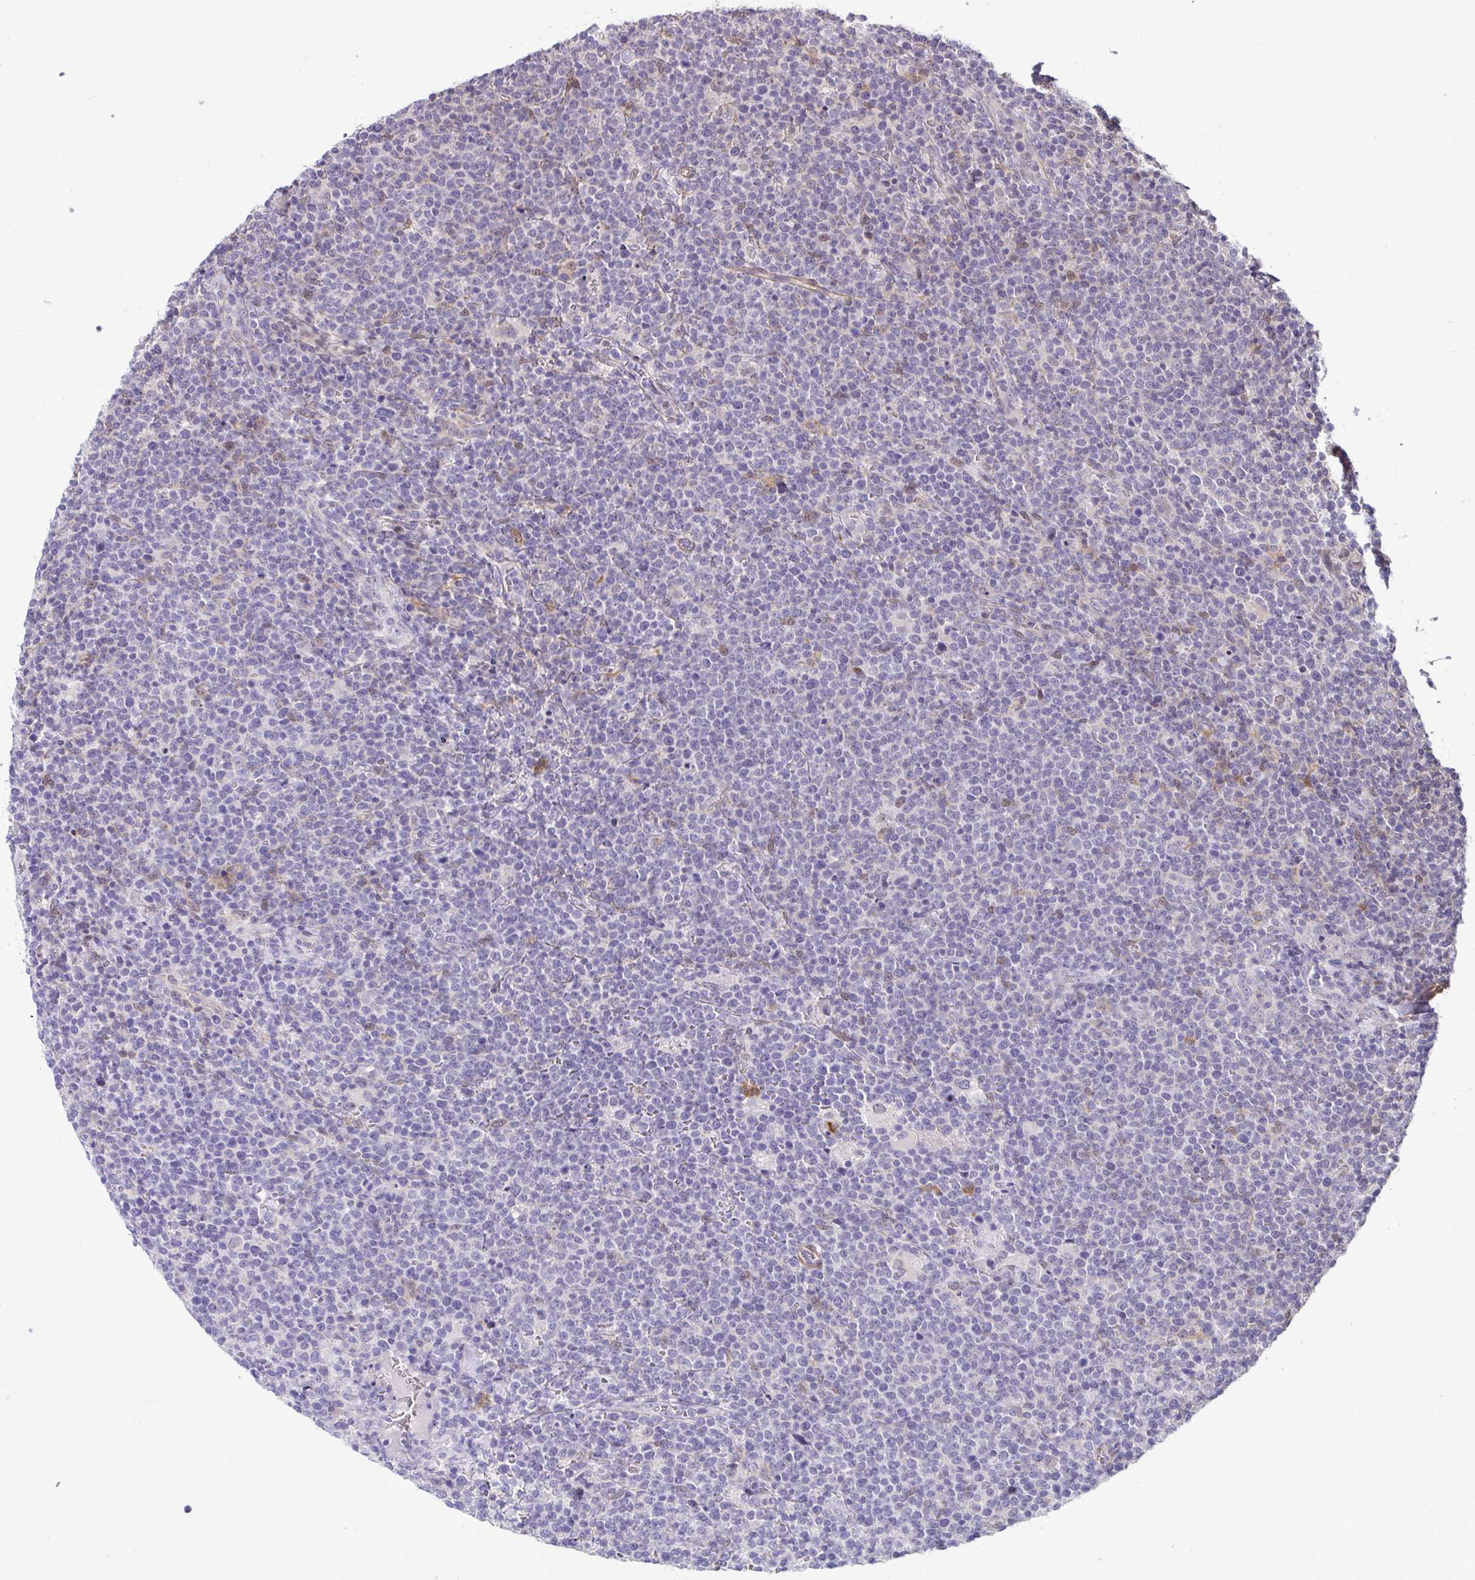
{"staining": {"intensity": "negative", "quantity": "none", "location": "none"}, "tissue": "lymphoma", "cell_type": "Tumor cells", "image_type": "cancer", "snomed": [{"axis": "morphology", "description": "Malignant lymphoma, non-Hodgkin's type, High grade"}, {"axis": "topography", "description": "Lymph node"}], "caption": "The image reveals no significant positivity in tumor cells of lymphoma.", "gene": "TRIP6", "patient": {"sex": "male", "age": 61}}